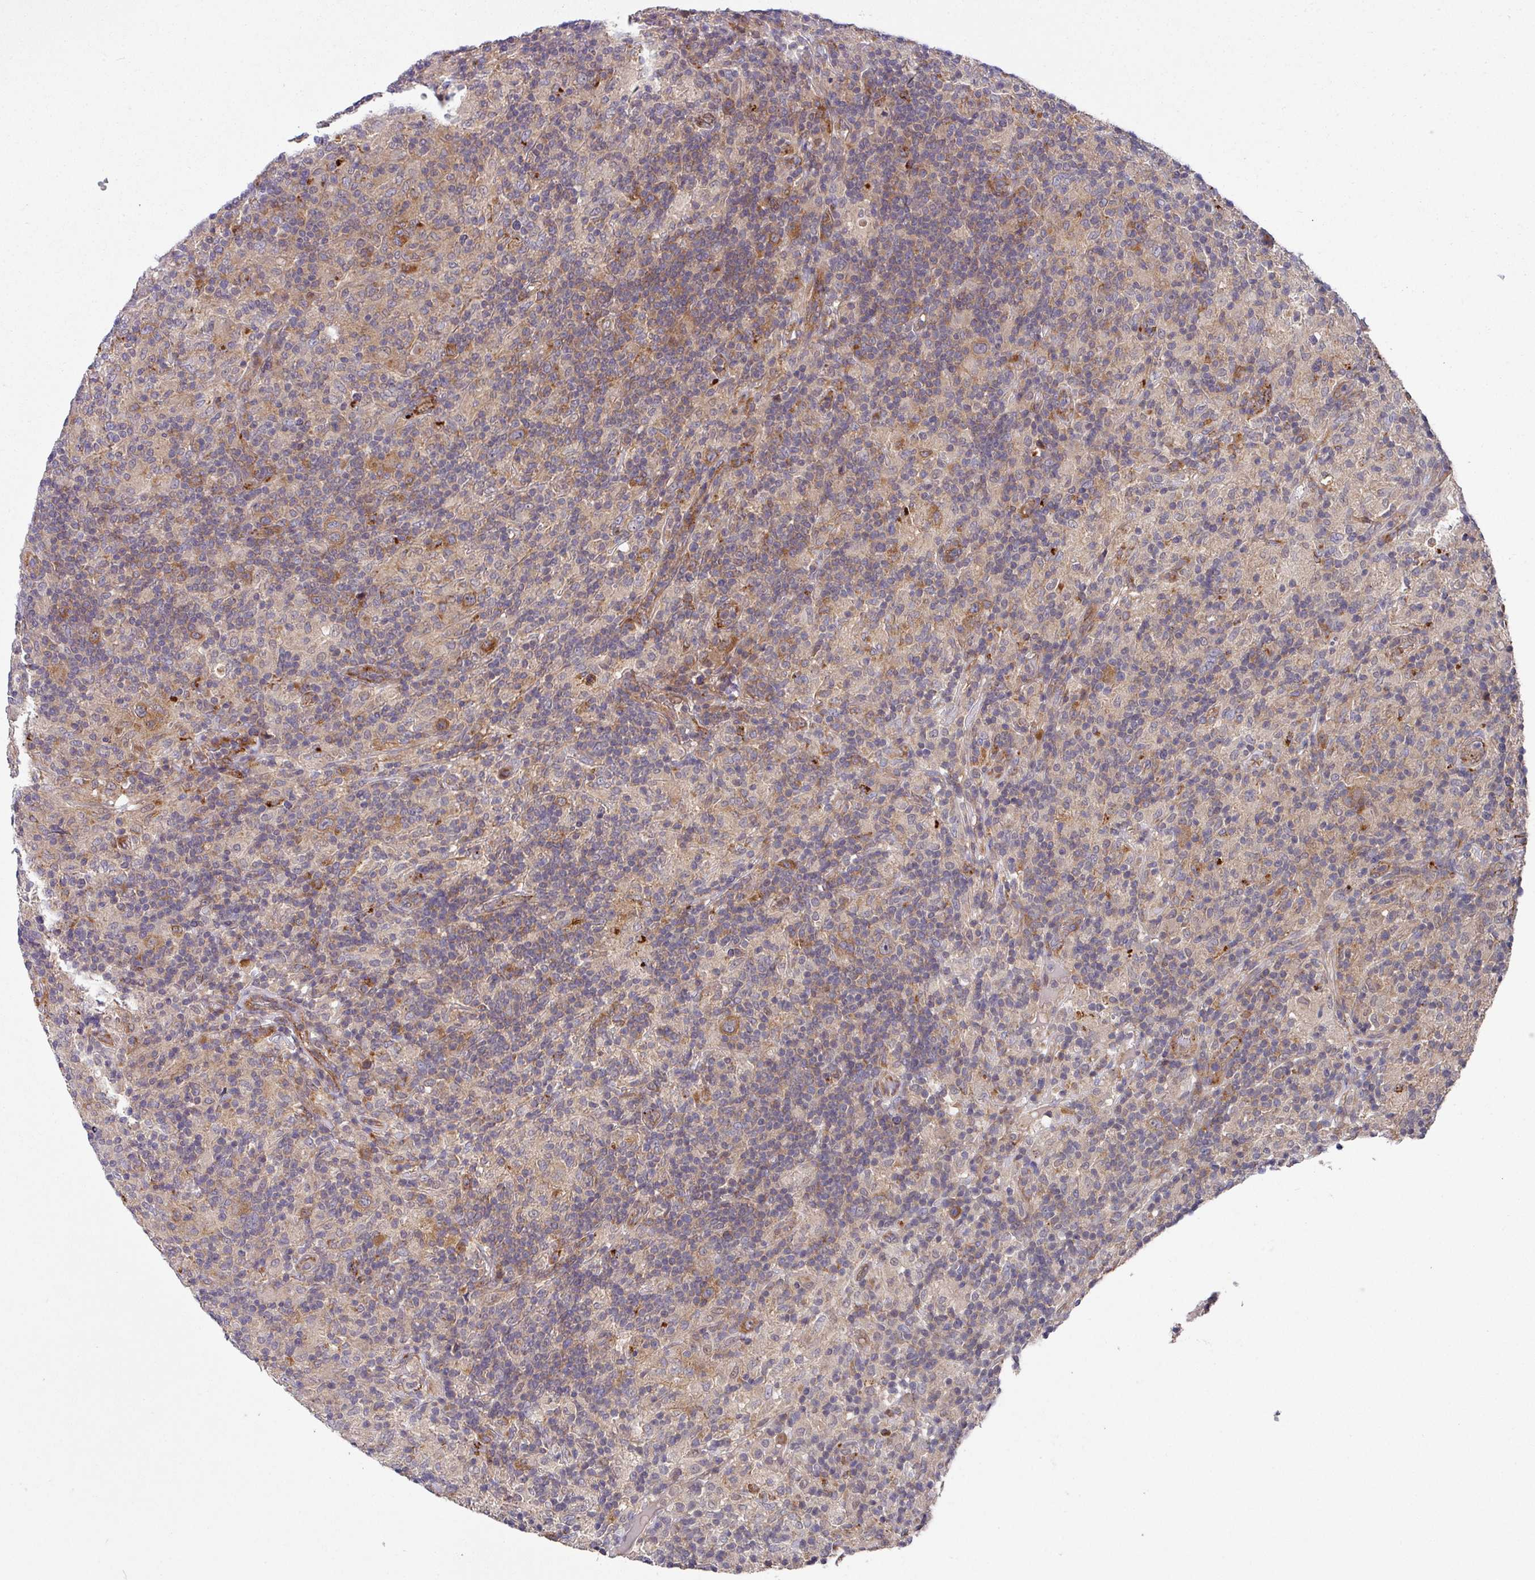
{"staining": {"intensity": "moderate", "quantity": ">75%", "location": "cytoplasmic/membranous"}, "tissue": "lymphoma", "cell_type": "Tumor cells", "image_type": "cancer", "snomed": [{"axis": "morphology", "description": "Hodgkin's disease, NOS"}, {"axis": "topography", "description": "Lymph node"}], "caption": "A brown stain highlights moderate cytoplasmic/membranous positivity of a protein in lymphoma tumor cells.", "gene": "EIF4B", "patient": {"sex": "male", "age": 70}}